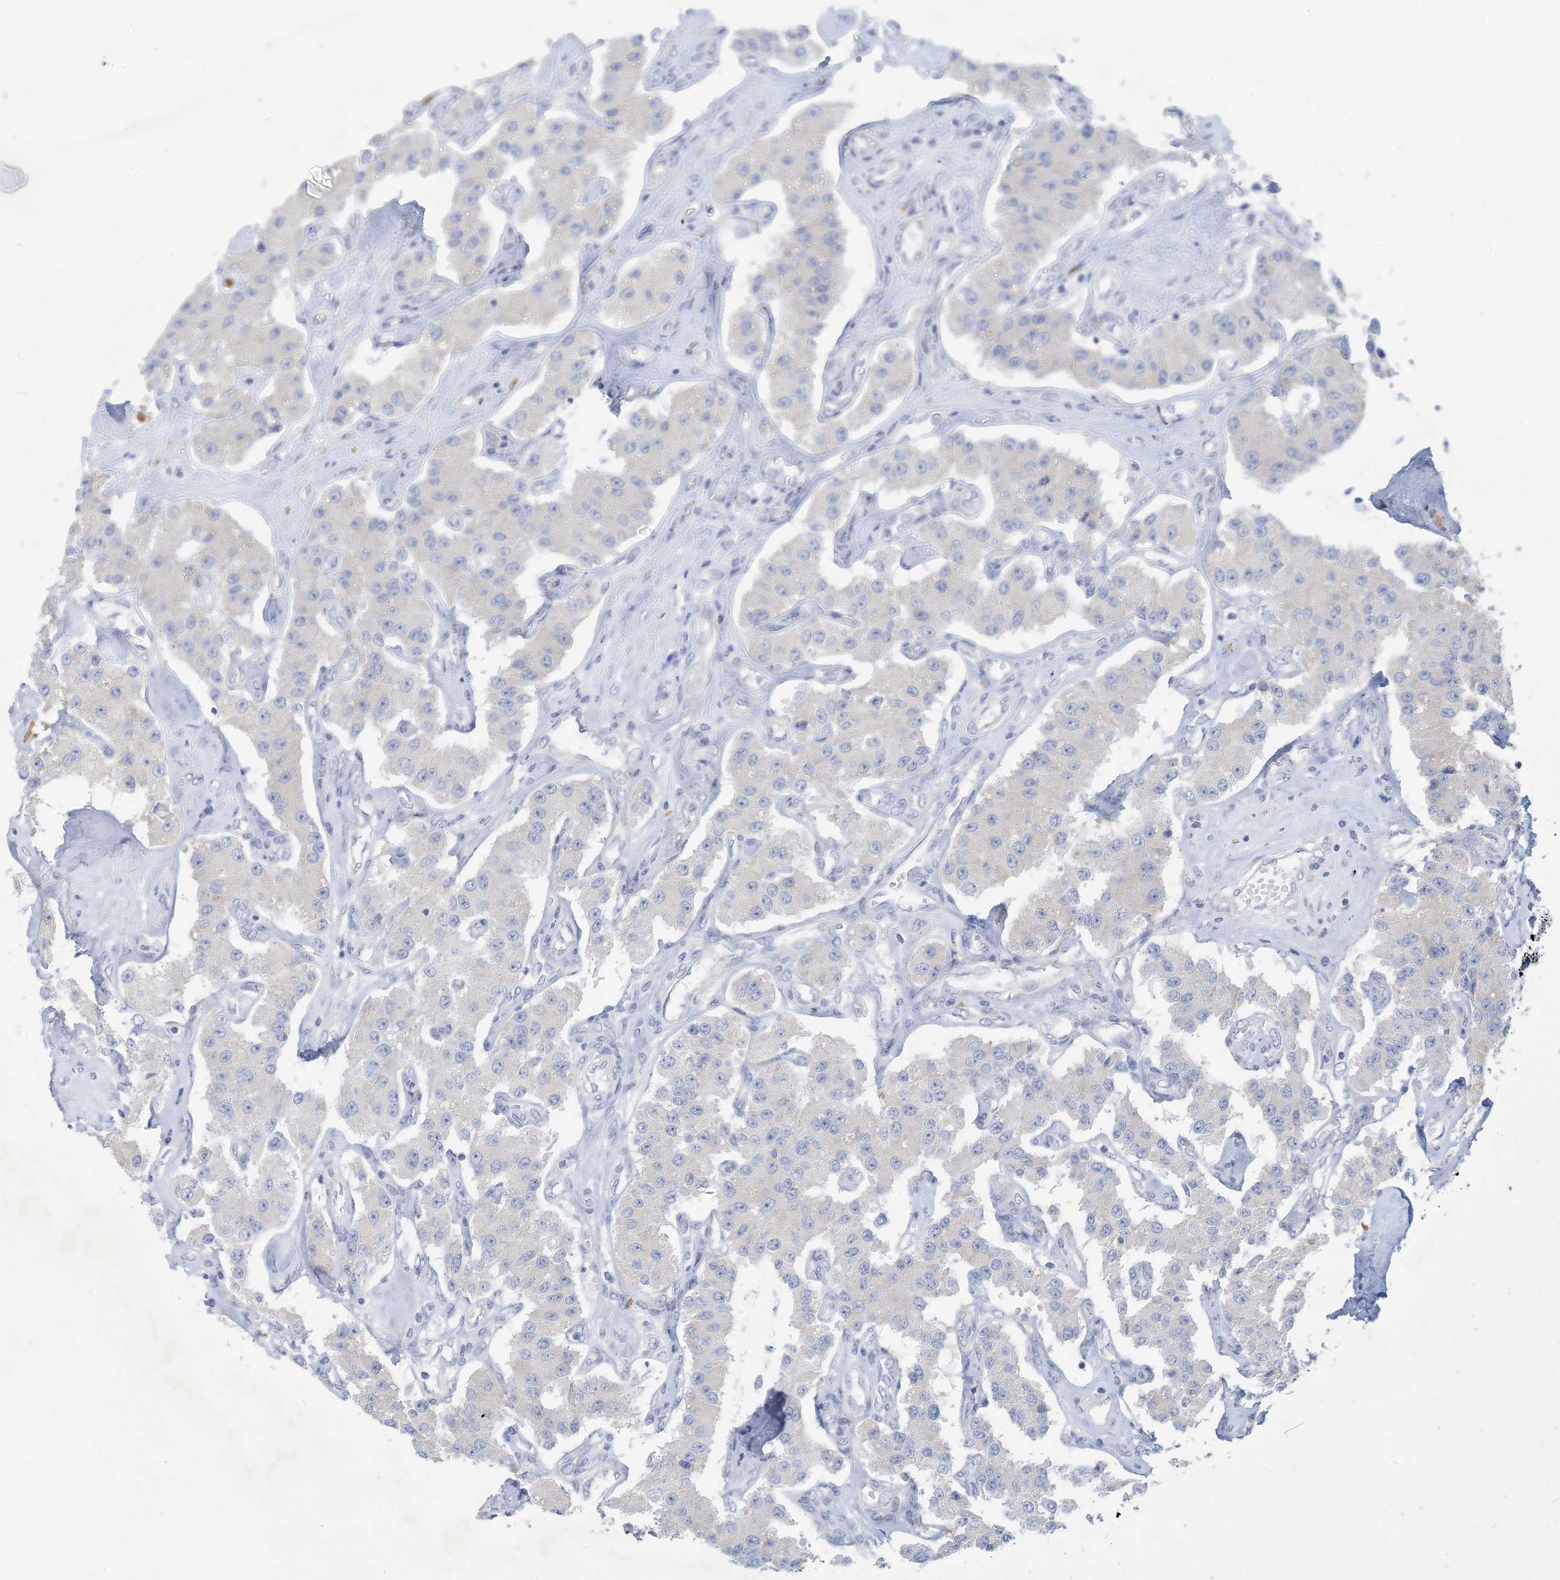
{"staining": {"intensity": "negative", "quantity": "none", "location": "none"}, "tissue": "carcinoid", "cell_type": "Tumor cells", "image_type": "cancer", "snomed": [{"axis": "morphology", "description": "Carcinoid, malignant, NOS"}, {"axis": "topography", "description": "Pancreas"}], "caption": "This micrograph is of carcinoid stained with IHC to label a protein in brown with the nuclei are counter-stained blue. There is no positivity in tumor cells. (DAB (3,3'-diaminobenzidine) immunohistochemistry (IHC), high magnification).", "gene": "ZCCHC18", "patient": {"sex": "male", "age": 41}}